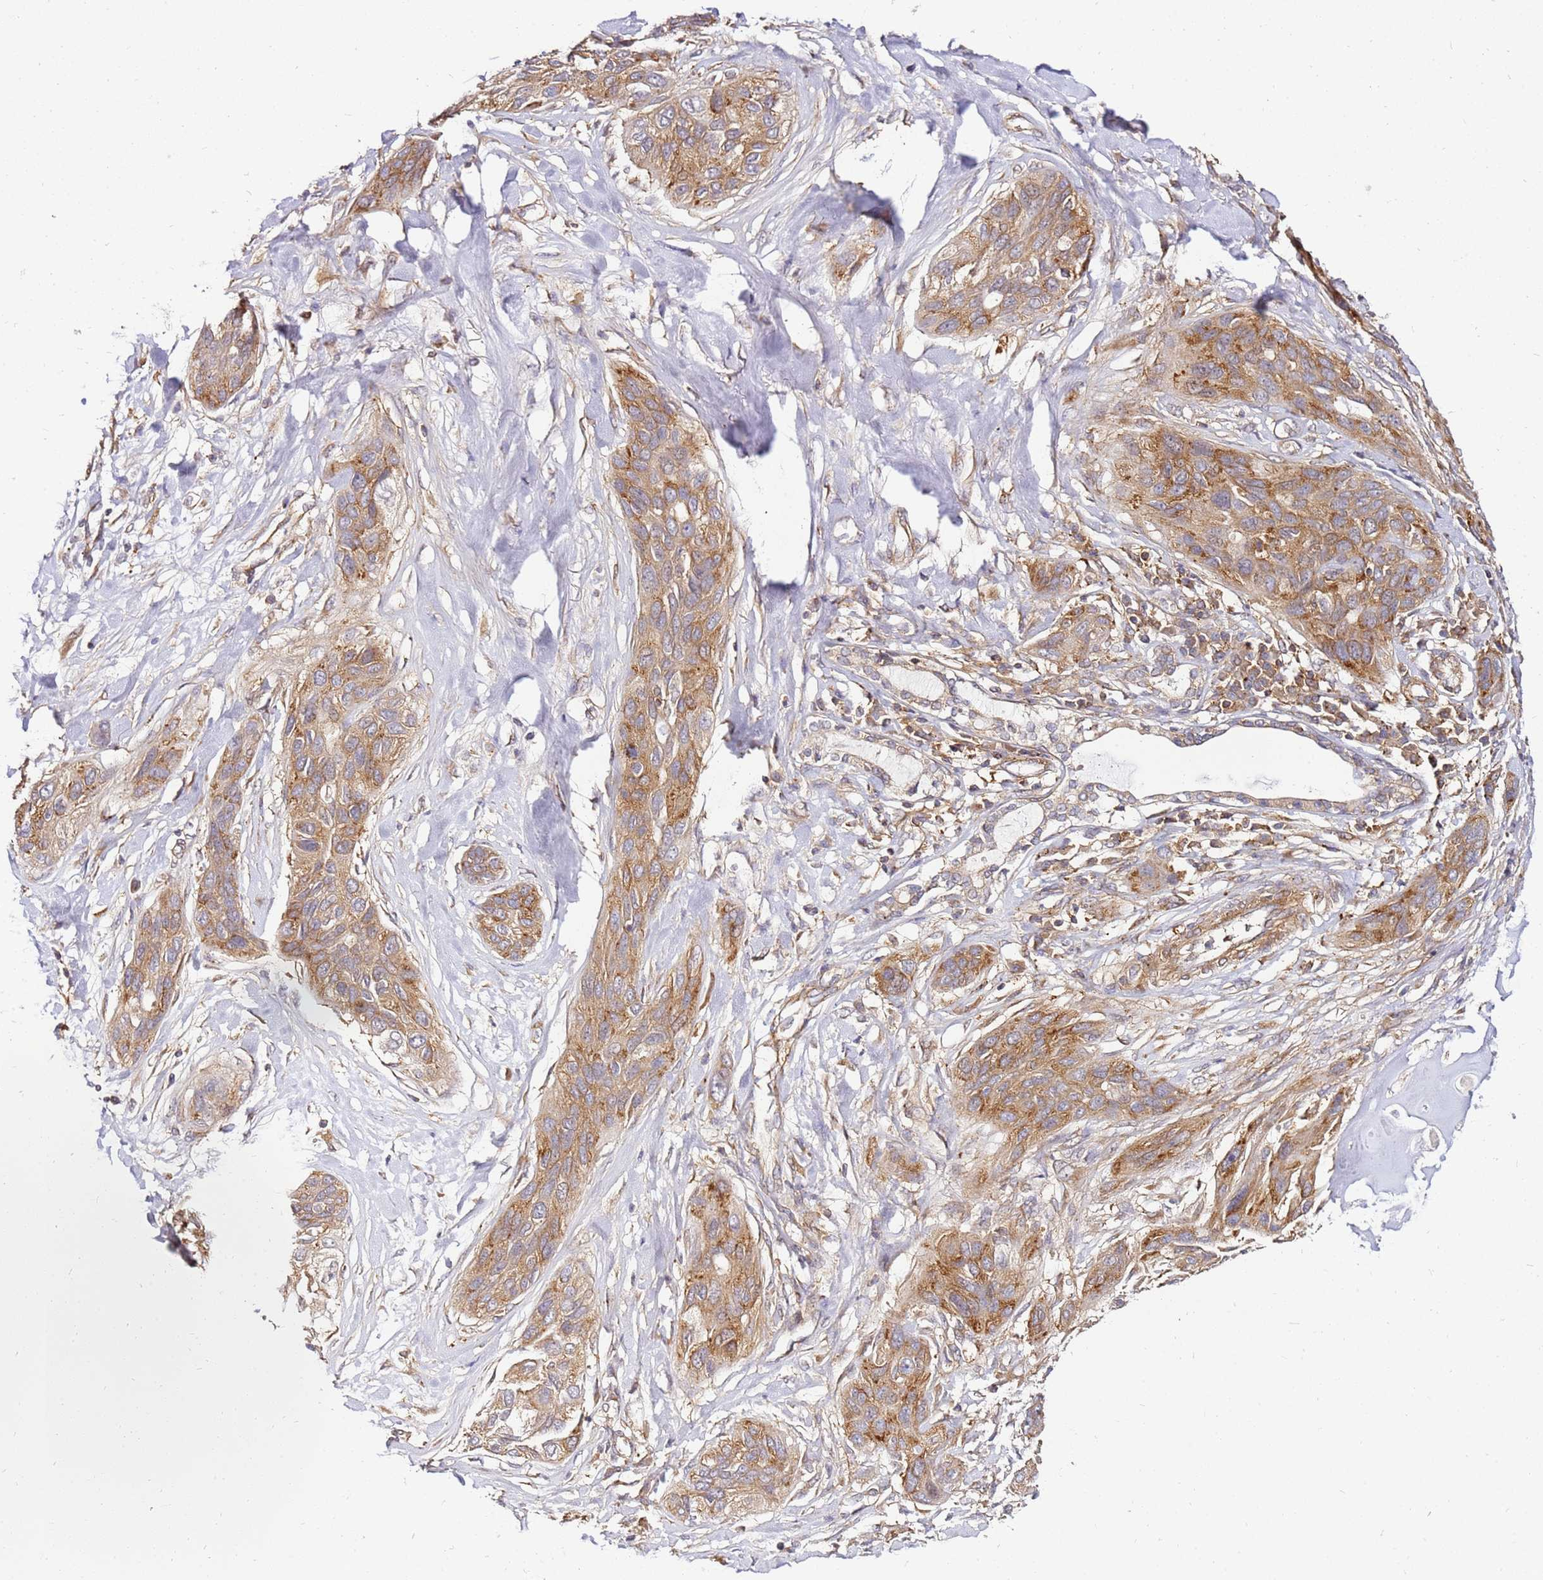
{"staining": {"intensity": "moderate", "quantity": ">75%", "location": "cytoplasmic/membranous"}, "tissue": "lung cancer", "cell_type": "Tumor cells", "image_type": "cancer", "snomed": [{"axis": "morphology", "description": "Squamous cell carcinoma, NOS"}, {"axis": "topography", "description": "Lung"}], "caption": "Lung cancer (squamous cell carcinoma) was stained to show a protein in brown. There is medium levels of moderate cytoplasmic/membranous positivity in approximately >75% of tumor cells. (Stains: DAB in brown, nuclei in blue, Microscopy: brightfield microscopy at high magnification).", "gene": "PIH1D1", "patient": {"sex": "female", "age": 70}}